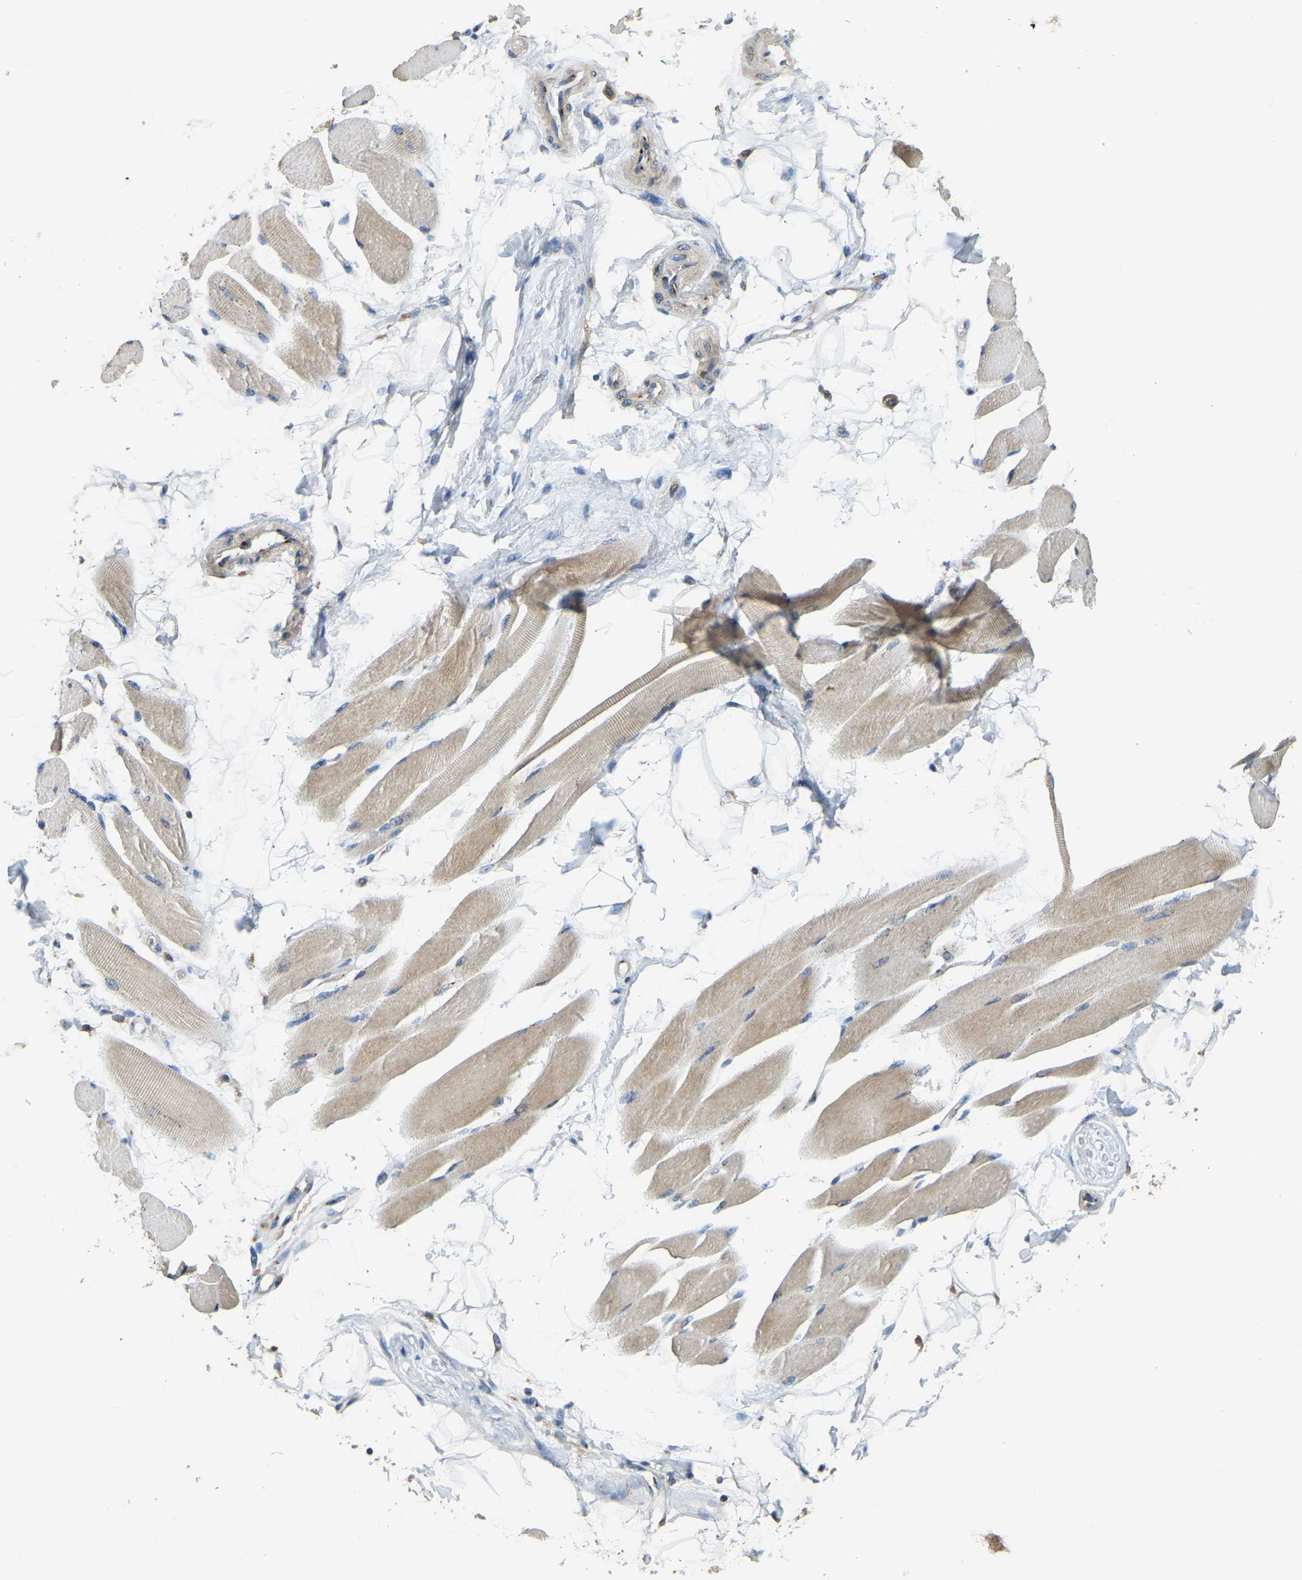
{"staining": {"intensity": "weak", "quantity": ">75%", "location": "cytoplasmic/membranous"}, "tissue": "skeletal muscle", "cell_type": "Myocytes", "image_type": "normal", "snomed": [{"axis": "morphology", "description": "Normal tissue, NOS"}, {"axis": "topography", "description": "Skeletal muscle"}, {"axis": "topography", "description": "Peripheral nerve tissue"}], "caption": "An immunohistochemistry photomicrograph of normal tissue is shown. Protein staining in brown shows weak cytoplasmic/membranous positivity in skeletal muscle within myocytes. (brown staining indicates protein expression, while blue staining denotes nuclei).", "gene": "FAM174A", "patient": {"sex": "female", "age": 84}}